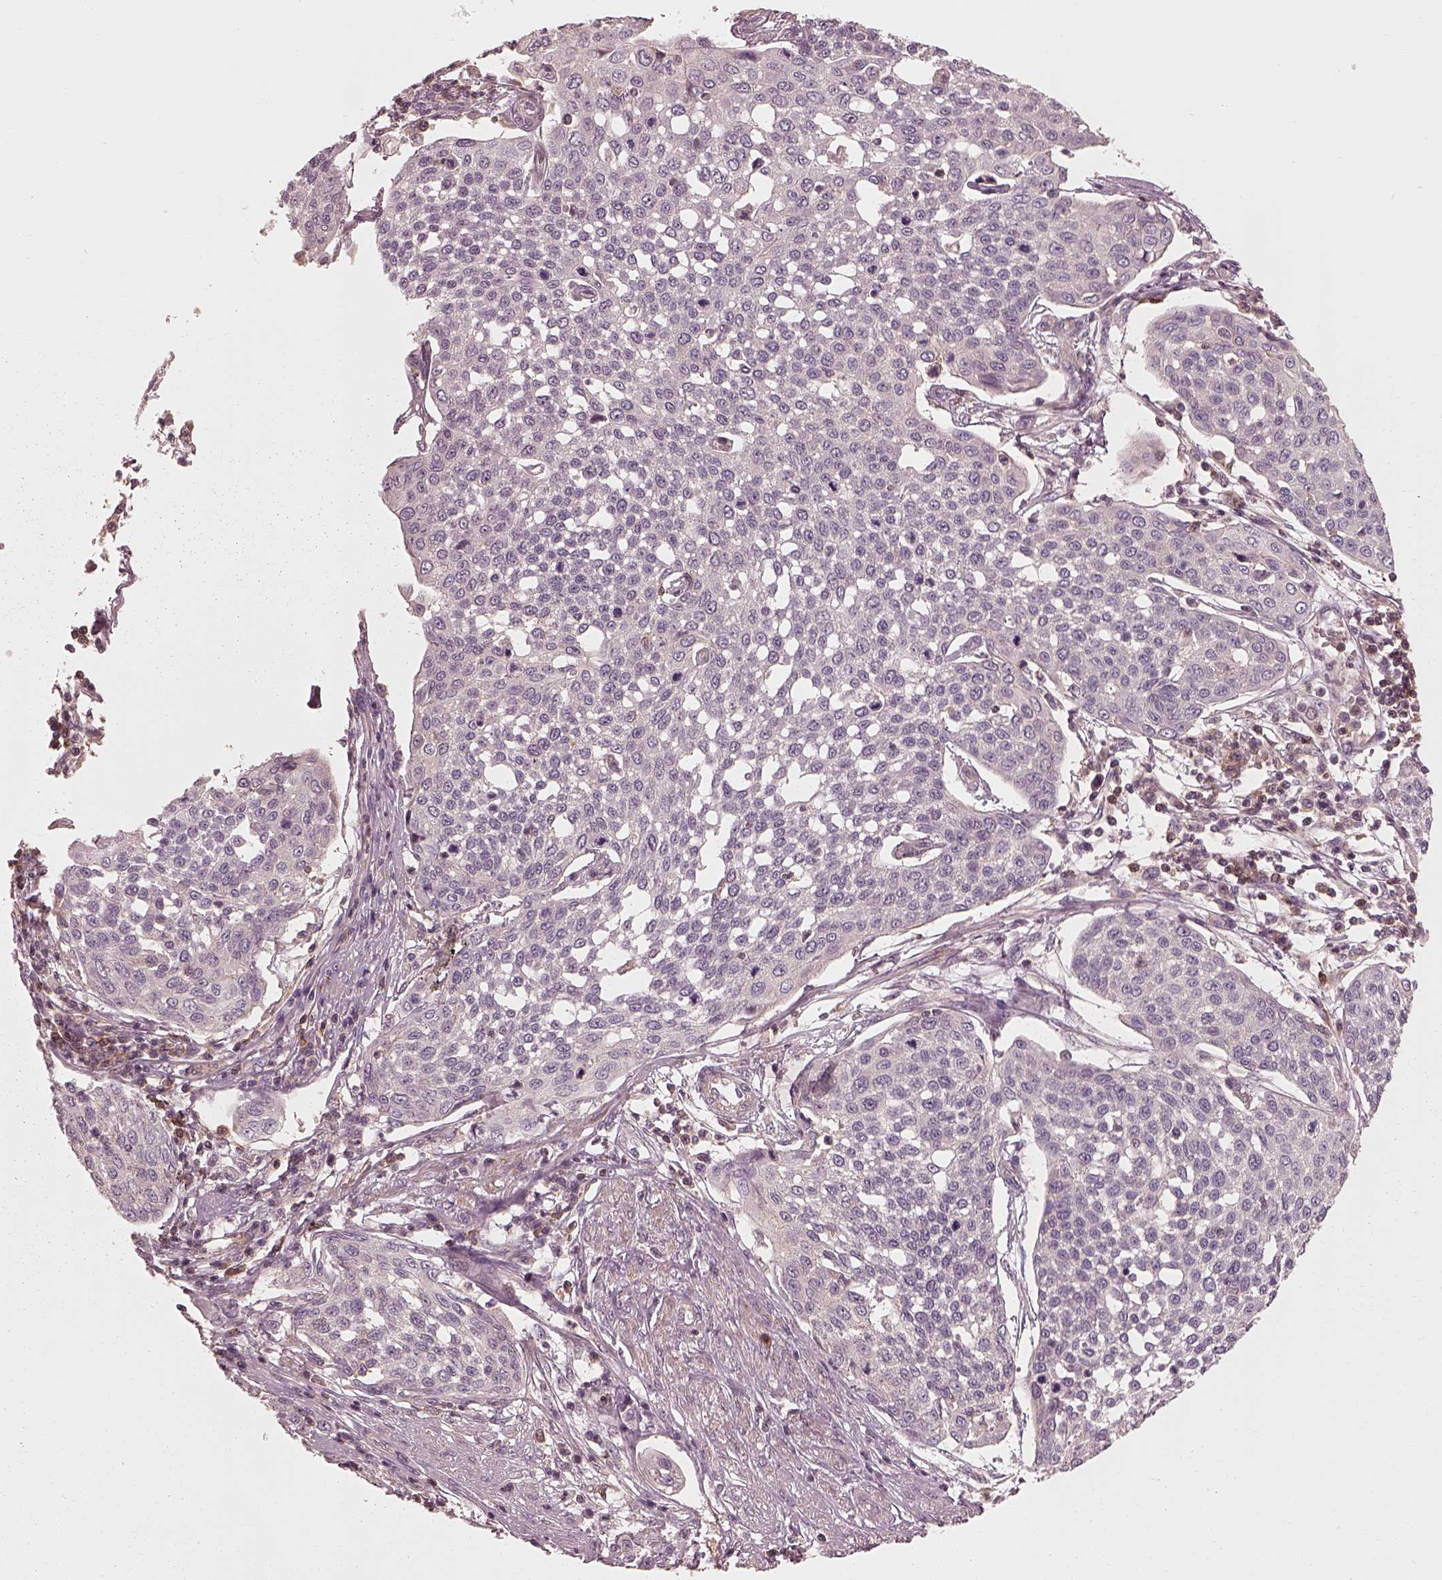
{"staining": {"intensity": "negative", "quantity": "none", "location": "none"}, "tissue": "cervical cancer", "cell_type": "Tumor cells", "image_type": "cancer", "snomed": [{"axis": "morphology", "description": "Squamous cell carcinoma, NOS"}, {"axis": "topography", "description": "Cervix"}], "caption": "The immunohistochemistry image has no significant staining in tumor cells of squamous cell carcinoma (cervical) tissue.", "gene": "FAM107B", "patient": {"sex": "female", "age": 34}}